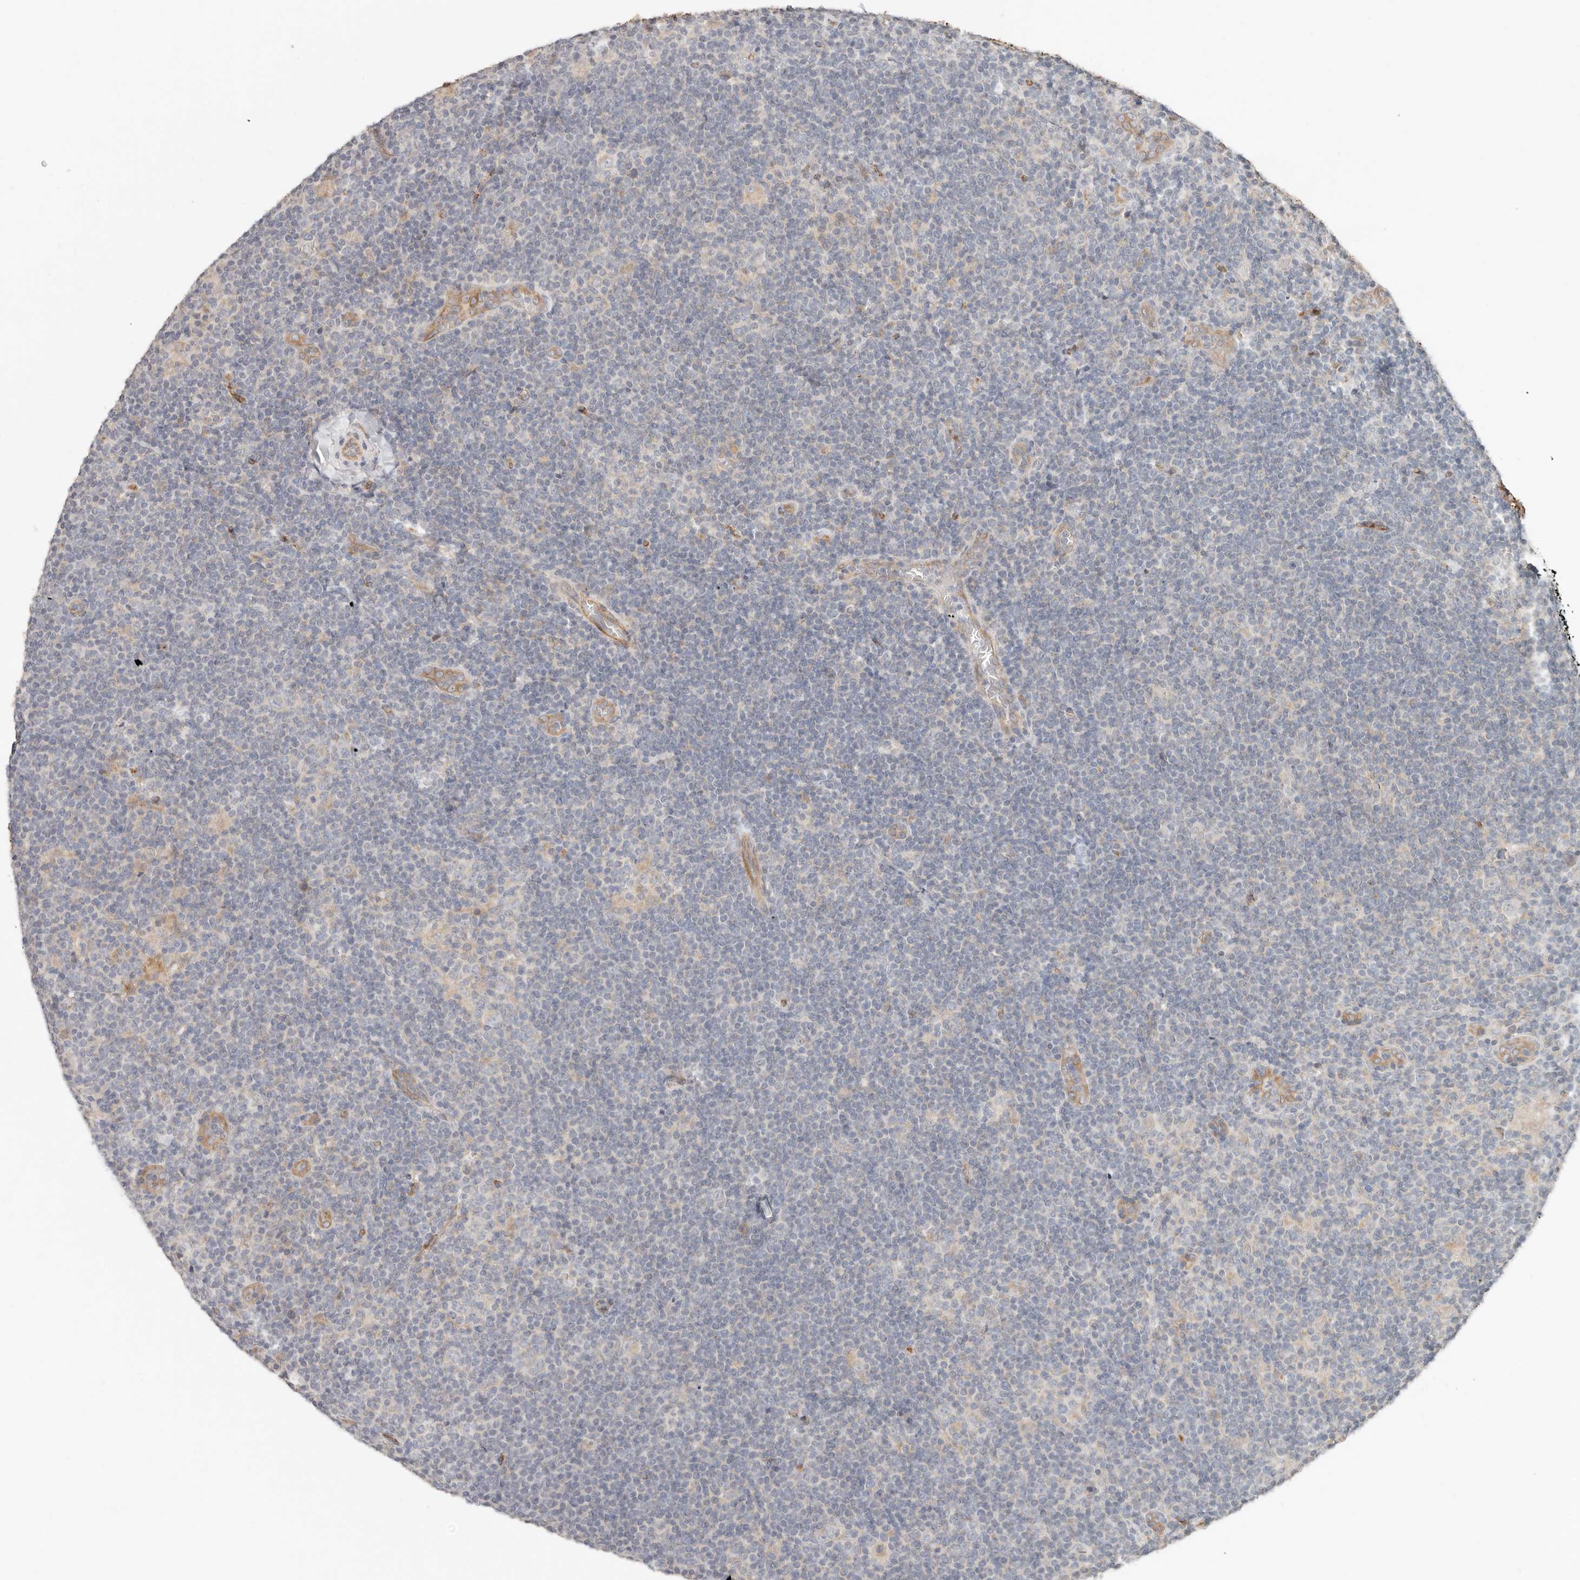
{"staining": {"intensity": "weak", "quantity": "<25%", "location": "cytoplasmic/membranous"}, "tissue": "lymphoma", "cell_type": "Tumor cells", "image_type": "cancer", "snomed": [{"axis": "morphology", "description": "Hodgkin's disease, NOS"}, {"axis": "topography", "description": "Lymph node"}], "caption": "This is an immunohistochemistry micrograph of human Hodgkin's disease. There is no expression in tumor cells.", "gene": "SPRING1", "patient": {"sex": "female", "age": 57}}